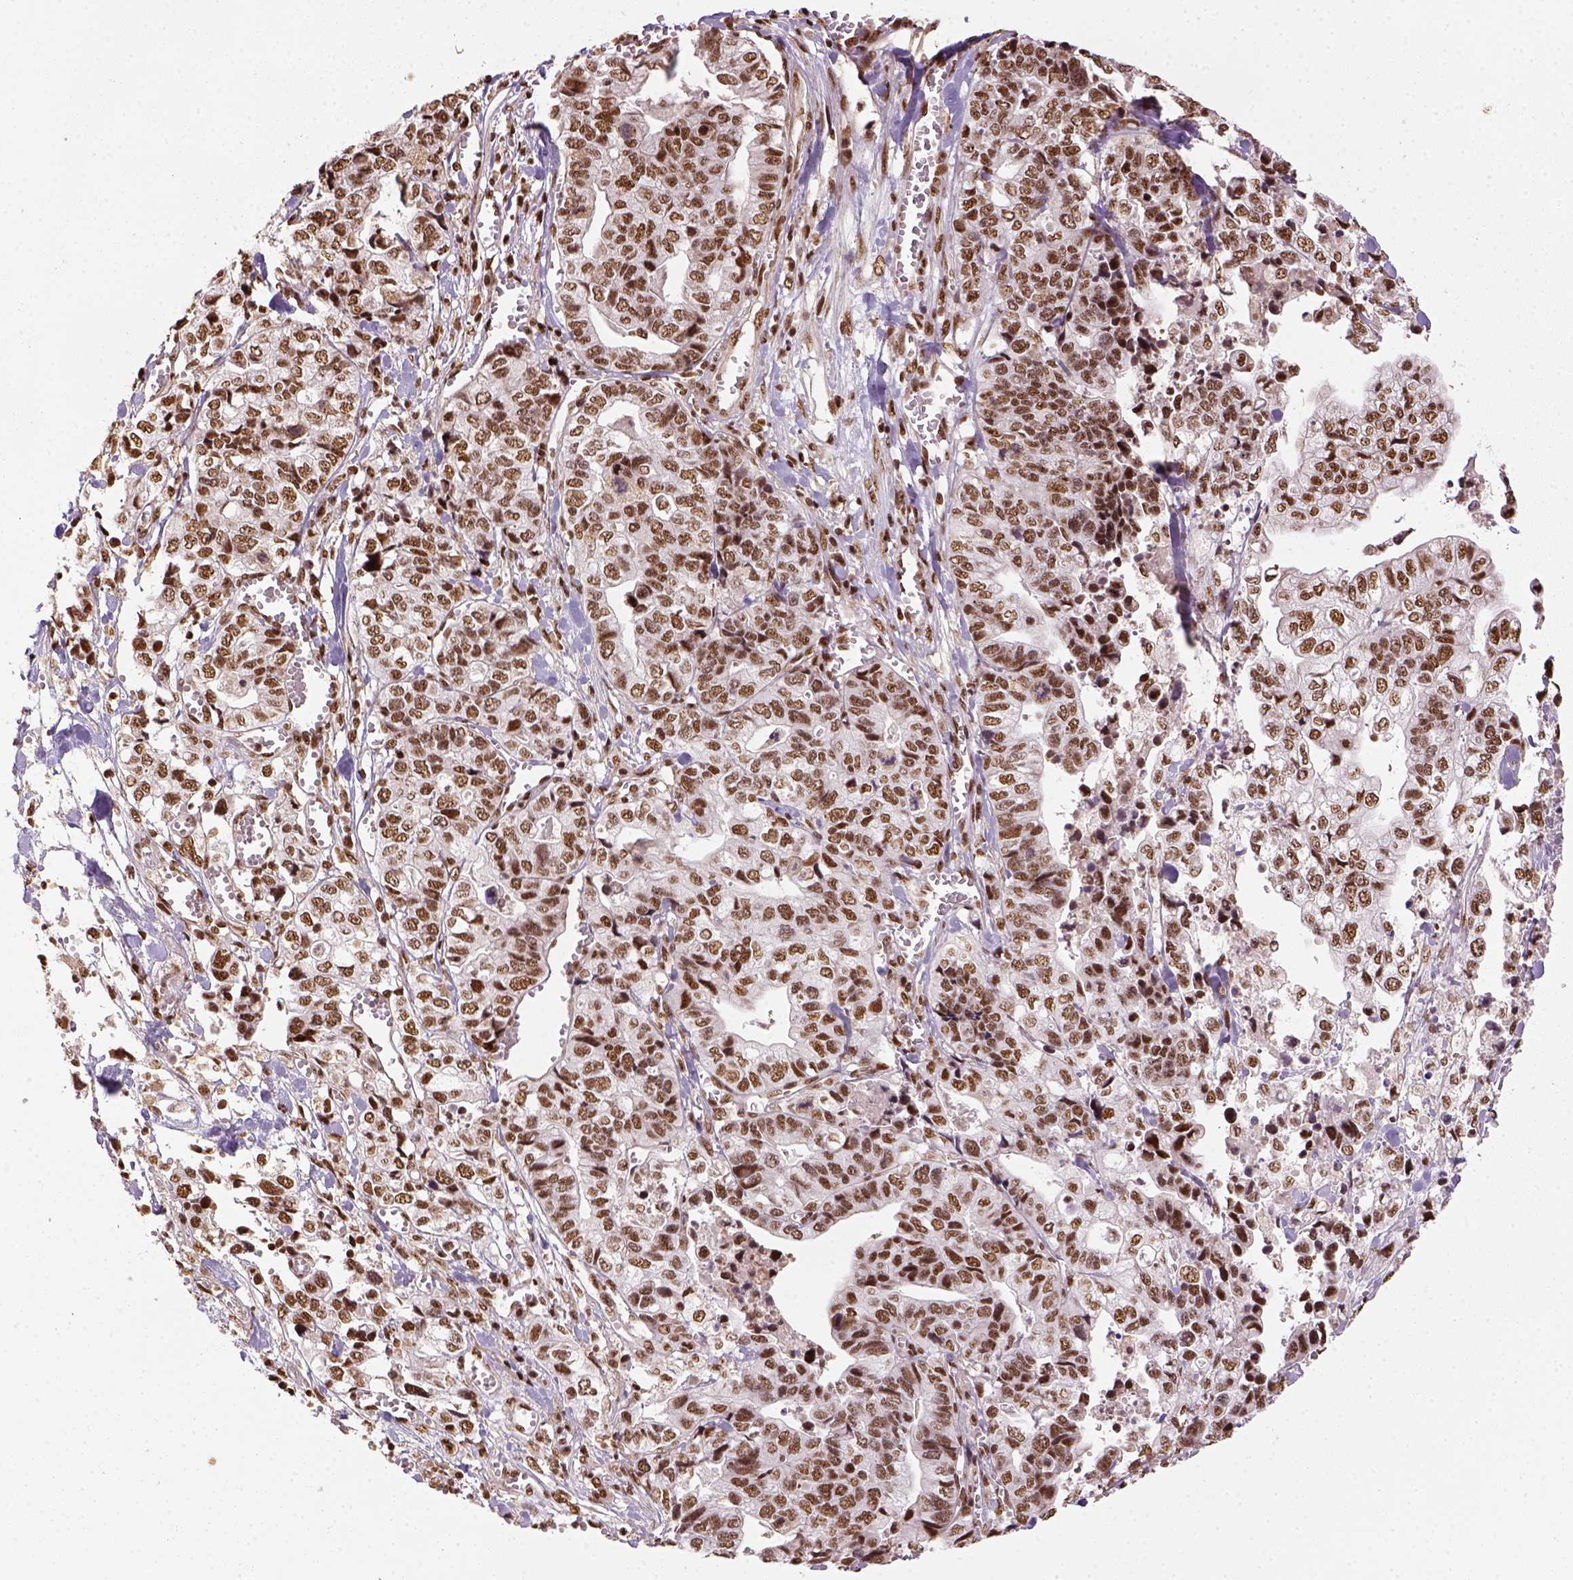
{"staining": {"intensity": "moderate", "quantity": ">75%", "location": "nuclear"}, "tissue": "stomach cancer", "cell_type": "Tumor cells", "image_type": "cancer", "snomed": [{"axis": "morphology", "description": "Adenocarcinoma, NOS"}, {"axis": "topography", "description": "Stomach, upper"}], "caption": "DAB immunohistochemical staining of stomach cancer (adenocarcinoma) shows moderate nuclear protein expression in approximately >75% of tumor cells.", "gene": "CCAR1", "patient": {"sex": "female", "age": 67}}